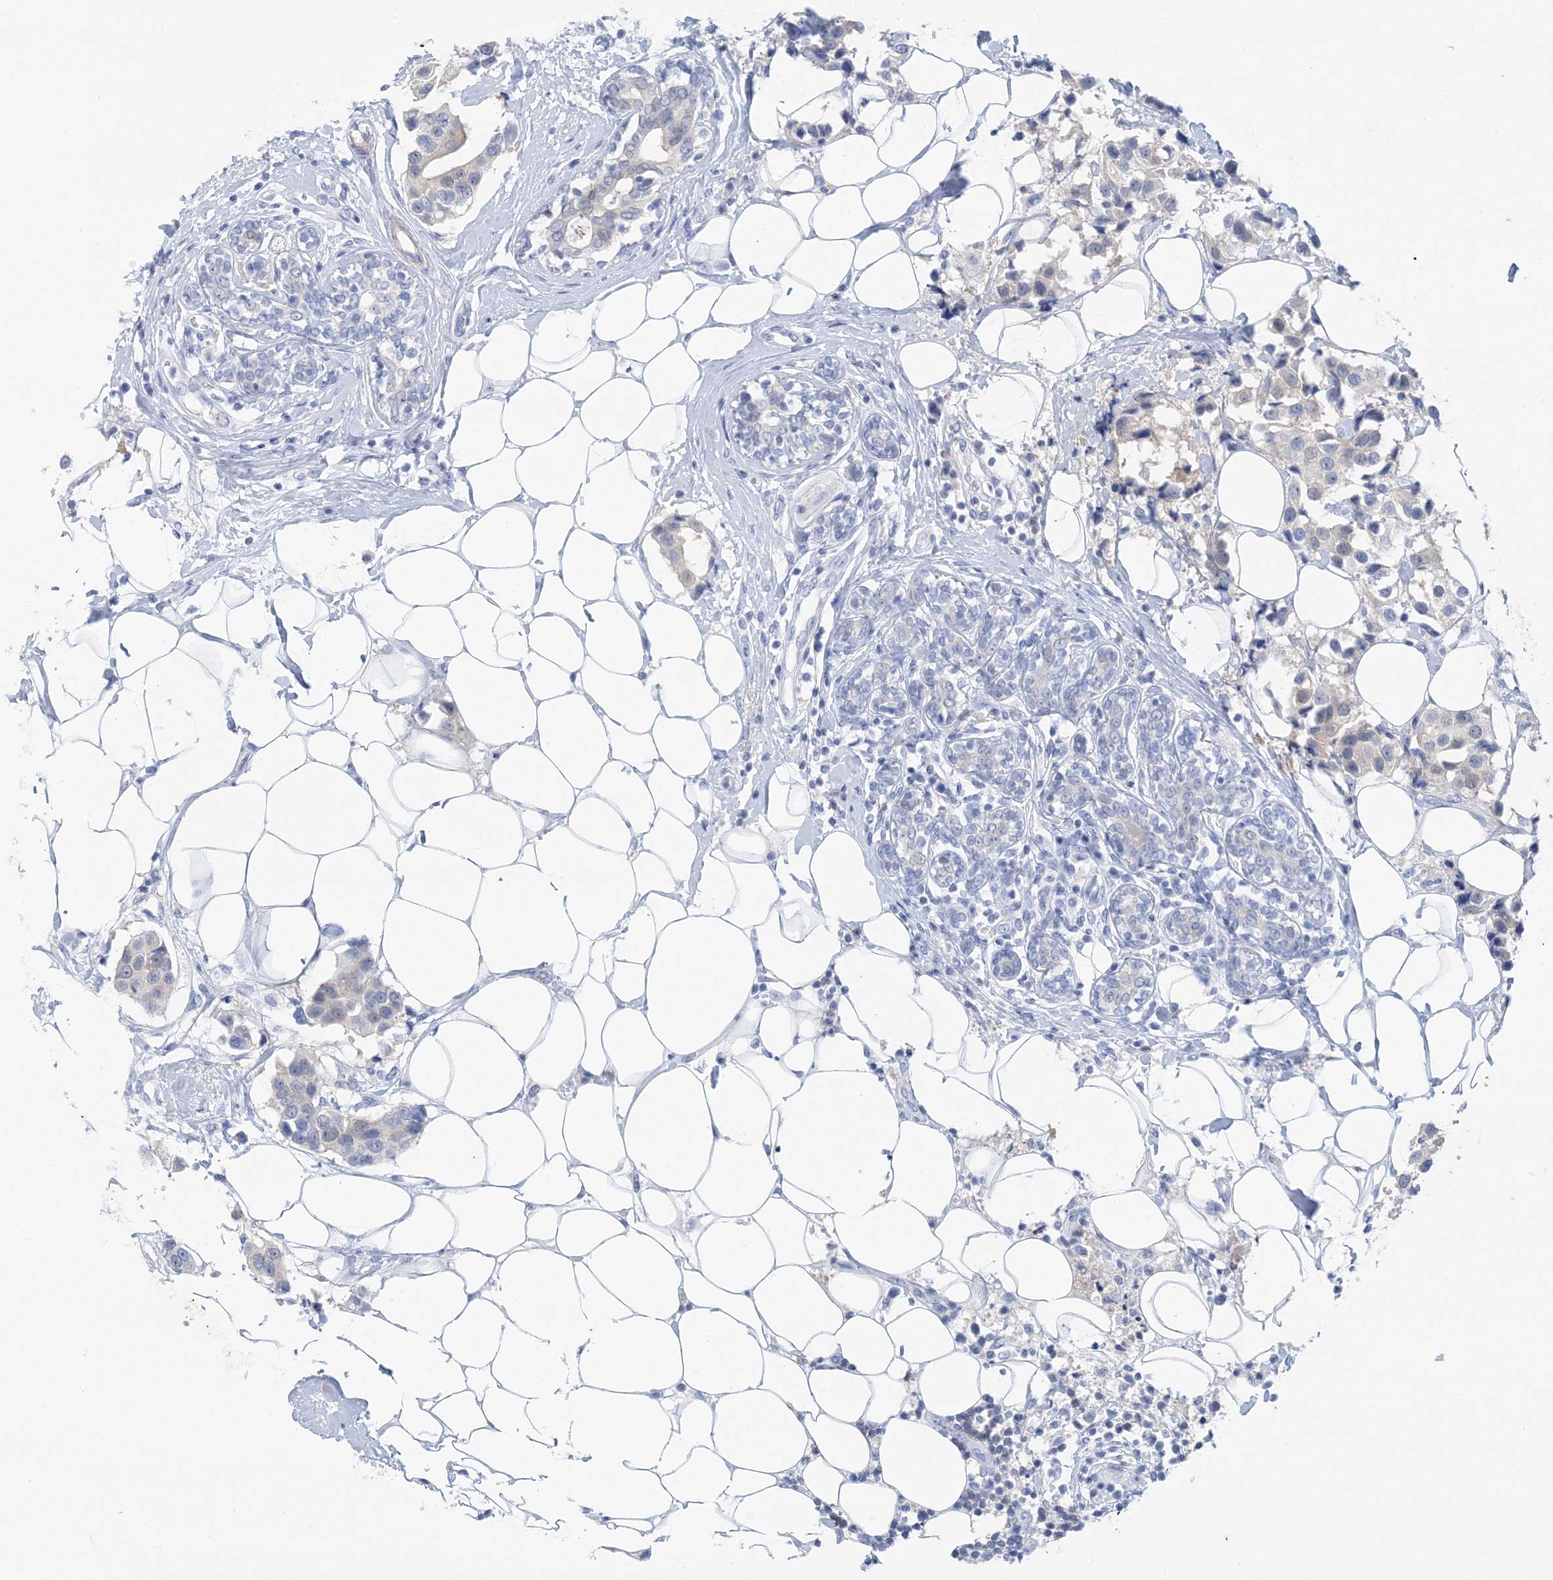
{"staining": {"intensity": "negative", "quantity": "none", "location": "none"}, "tissue": "breast cancer", "cell_type": "Tumor cells", "image_type": "cancer", "snomed": [{"axis": "morphology", "description": "Normal tissue, NOS"}, {"axis": "morphology", "description": "Duct carcinoma"}, {"axis": "topography", "description": "Breast"}], "caption": "A high-resolution image shows immunohistochemistry (IHC) staining of breast intraductal carcinoma, which demonstrates no significant staining in tumor cells.", "gene": "SH3YL1", "patient": {"sex": "female", "age": 39}}